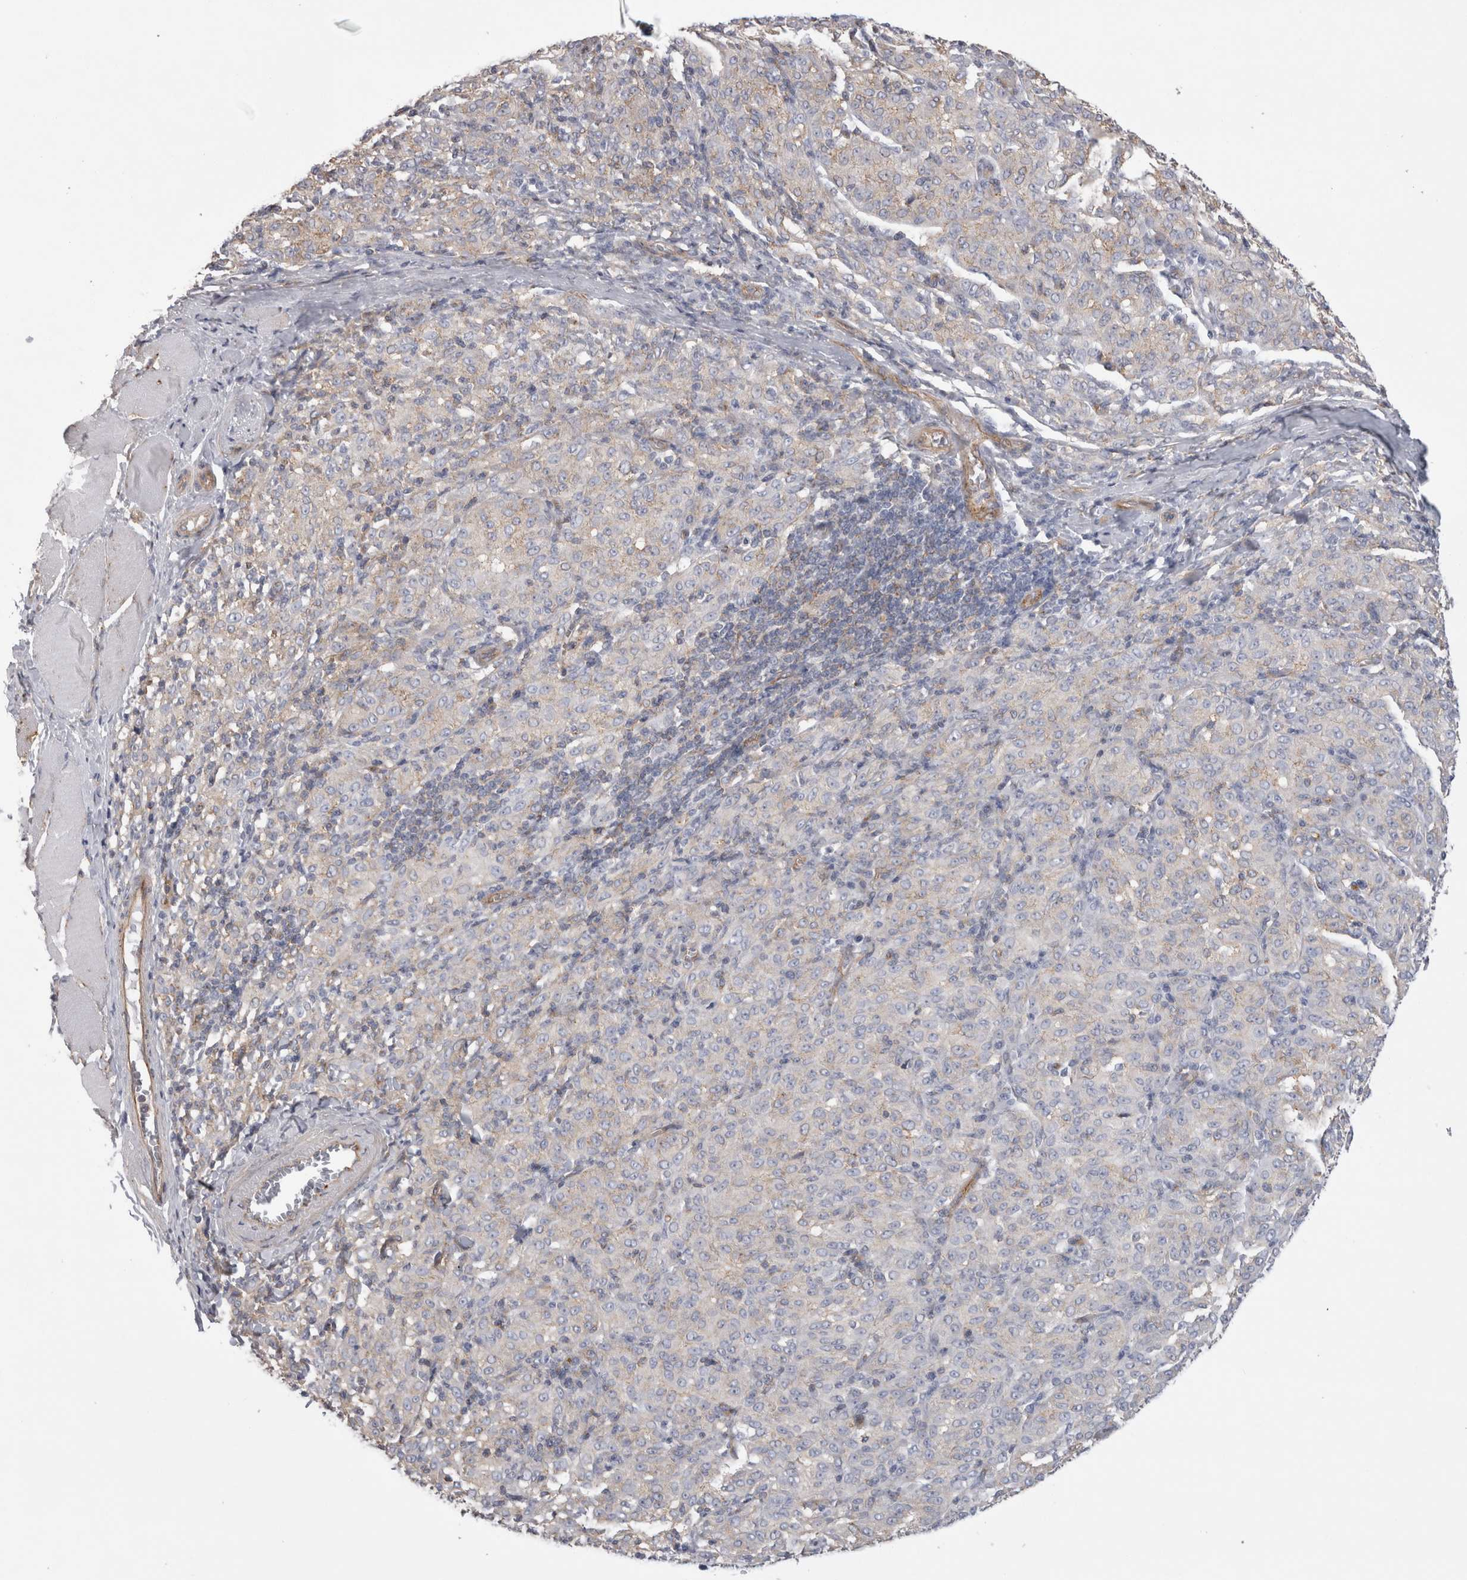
{"staining": {"intensity": "negative", "quantity": "none", "location": "none"}, "tissue": "melanoma", "cell_type": "Tumor cells", "image_type": "cancer", "snomed": [{"axis": "morphology", "description": "Malignant melanoma, NOS"}, {"axis": "topography", "description": "Skin"}], "caption": "Immunohistochemical staining of malignant melanoma reveals no significant staining in tumor cells.", "gene": "ATXN3", "patient": {"sex": "female", "age": 72}}